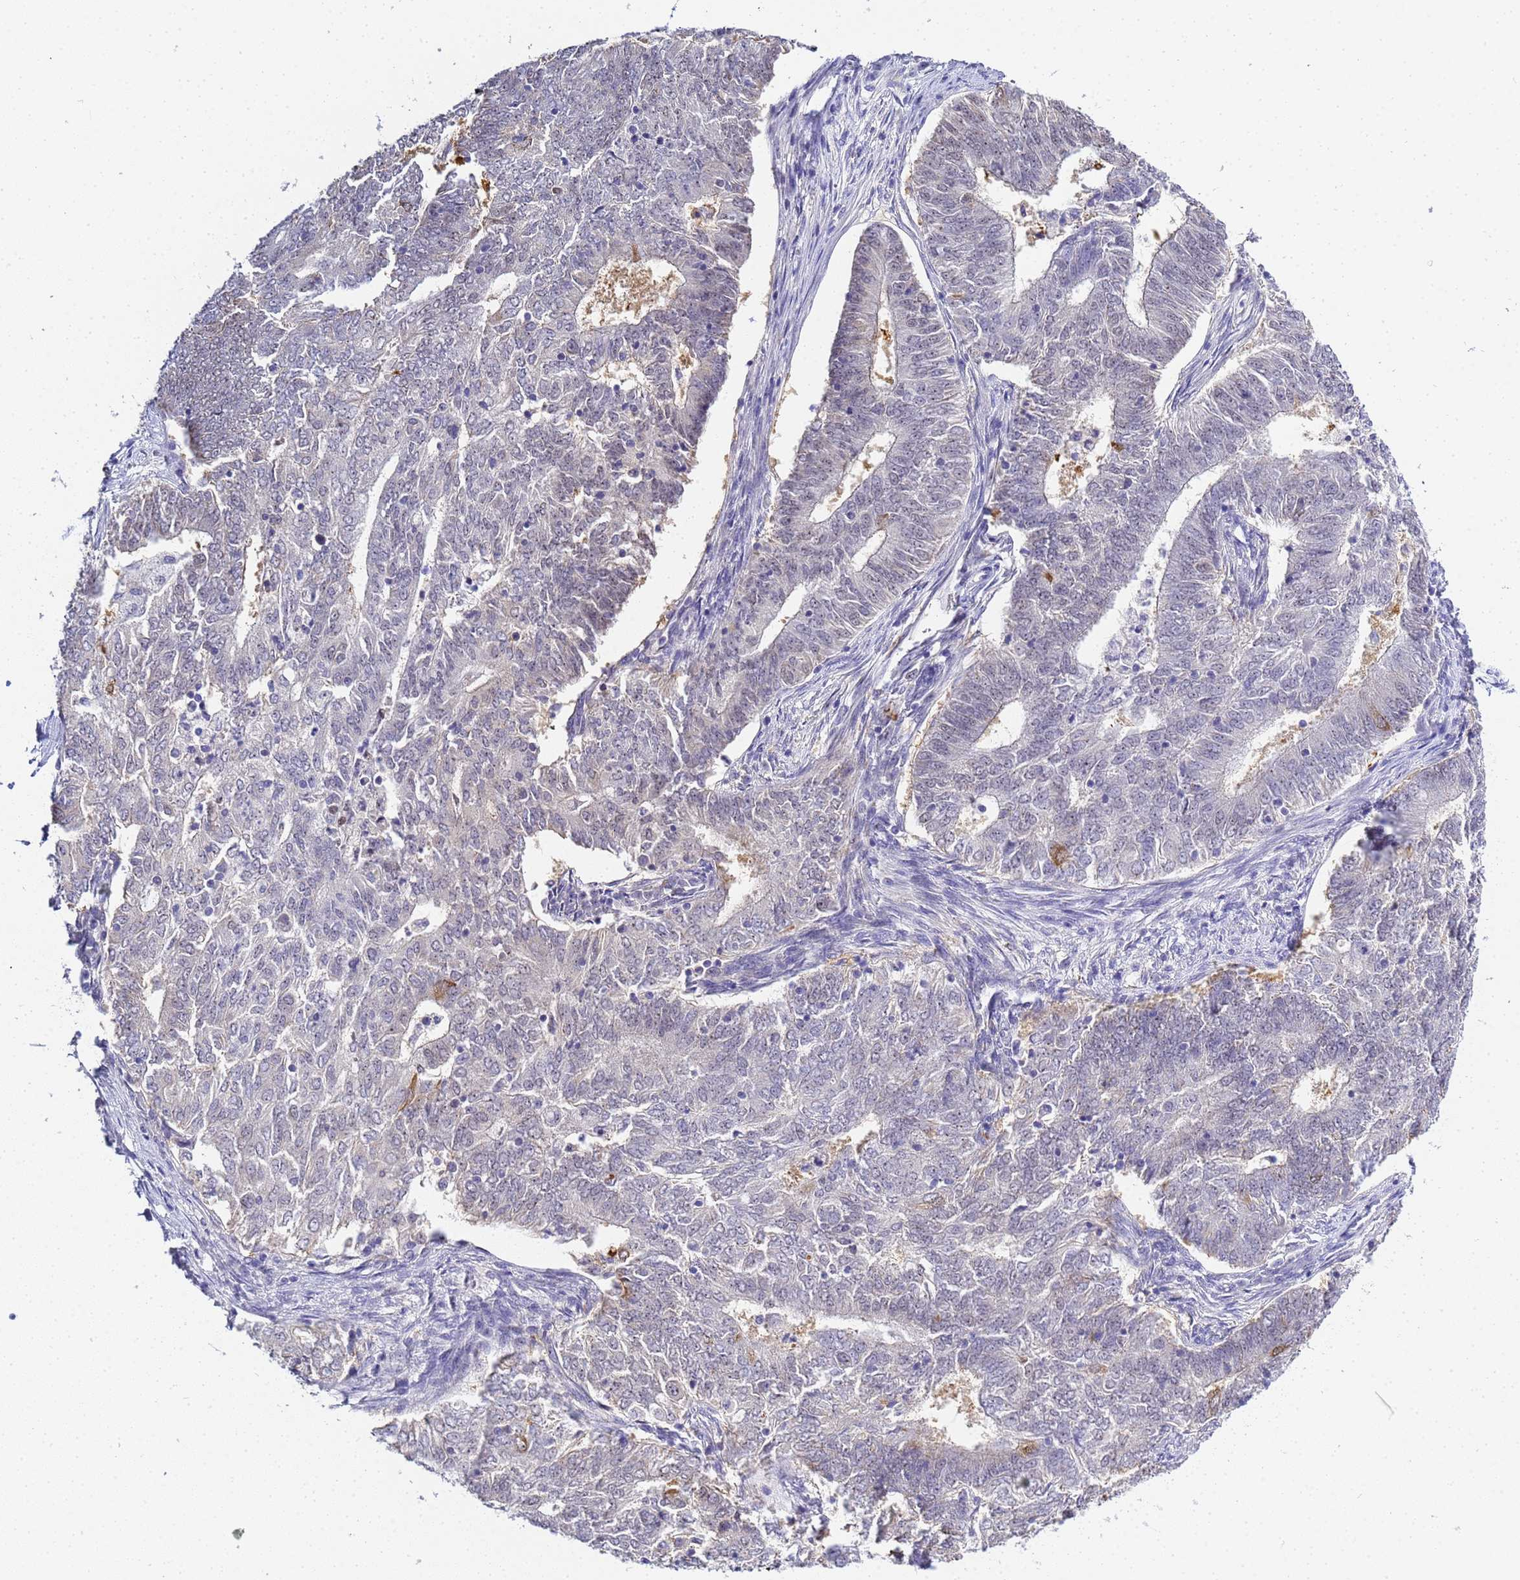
{"staining": {"intensity": "weak", "quantity": "<25%", "location": "nuclear"}, "tissue": "endometrial cancer", "cell_type": "Tumor cells", "image_type": "cancer", "snomed": [{"axis": "morphology", "description": "Adenocarcinoma, NOS"}, {"axis": "topography", "description": "Endometrium"}], "caption": "Tumor cells are negative for brown protein staining in adenocarcinoma (endometrial).", "gene": "ACTL6B", "patient": {"sex": "female", "age": 62}}